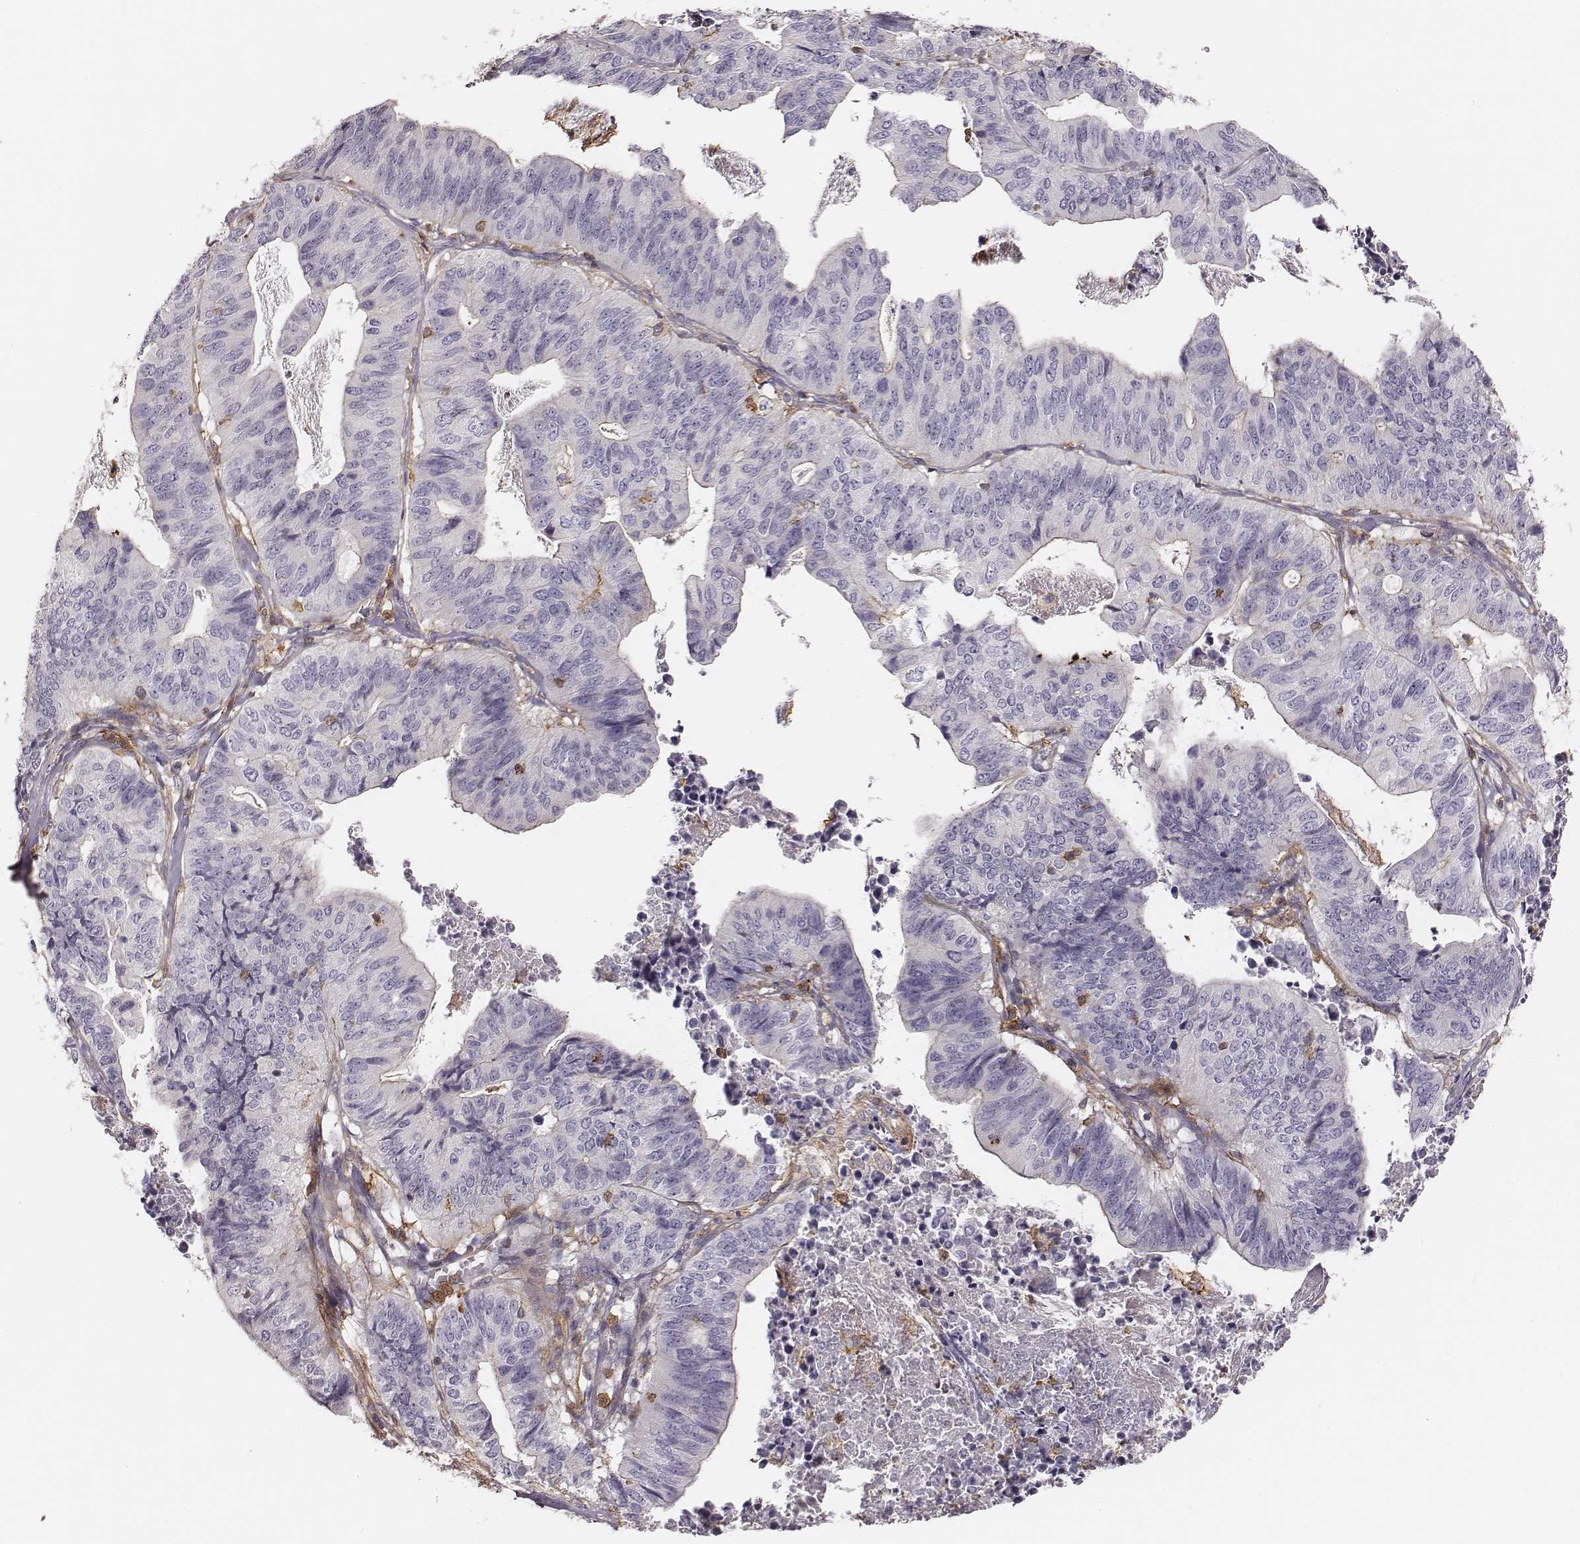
{"staining": {"intensity": "negative", "quantity": "none", "location": "none"}, "tissue": "stomach cancer", "cell_type": "Tumor cells", "image_type": "cancer", "snomed": [{"axis": "morphology", "description": "Adenocarcinoma, NOS"}, {"axis": "topography", "description": "Stomach, upper"}], "caption": "Tumor cells show no significant protein positivity in stomach cancer. Nuclei are stained in blue.", "gene": "ZYX", "patient": {"sex": "female", "age": 67}}